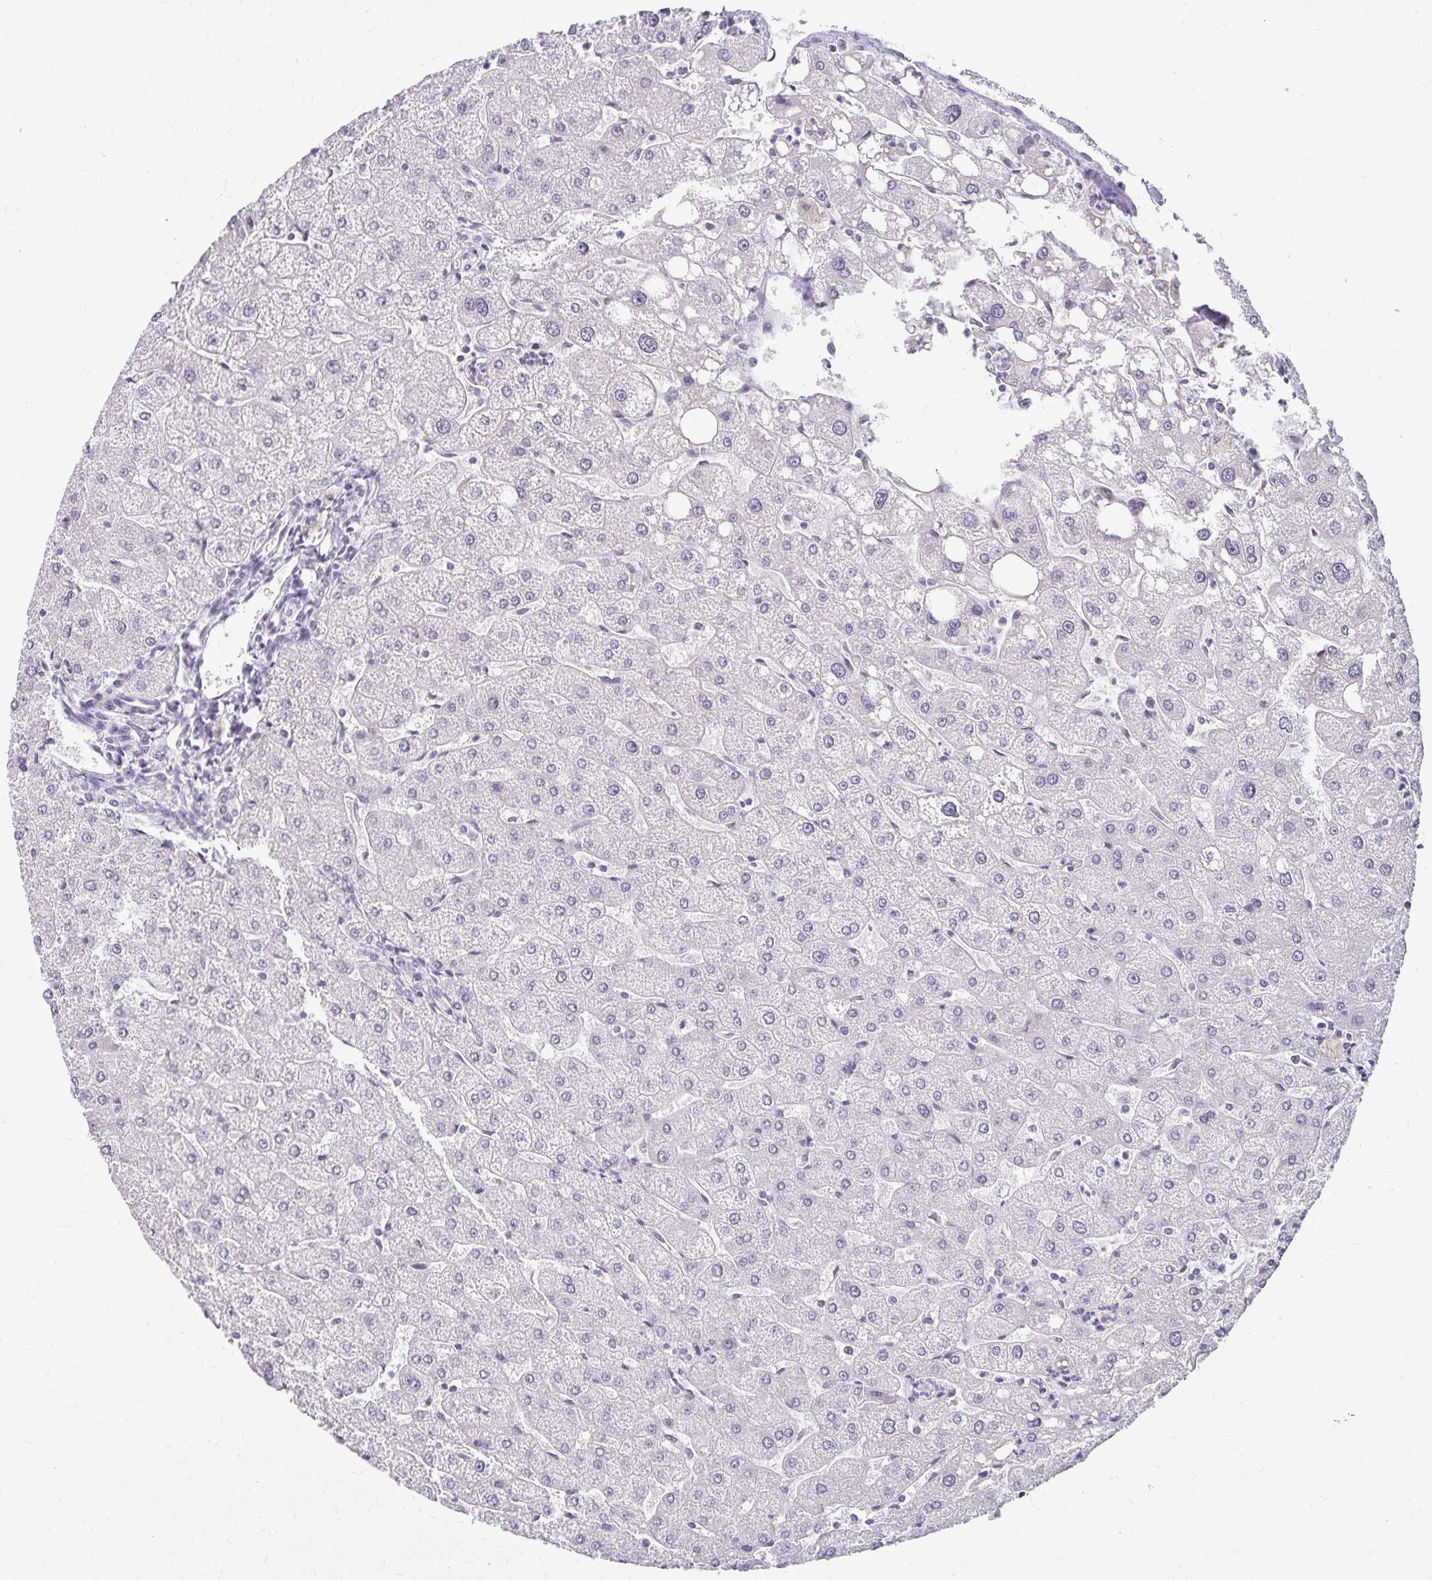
{"staining": {"intensity": "negative", "quantity": "none", "location": "none"}, "tissue": "liver", "cell_type": "Cholangiocytes", "image_type": "normal", "snomed": [{"axis": "morphology", "description": "Normal tissue, NOS"}, {"axis": "topography", "description": "Liver"}], "caption": "The immunohistochemistry (IHC) image has no significant expression in cholangiocytes of liver.", "gene": "C20orf85", "patient": {"sex": "male", "age": 67}}